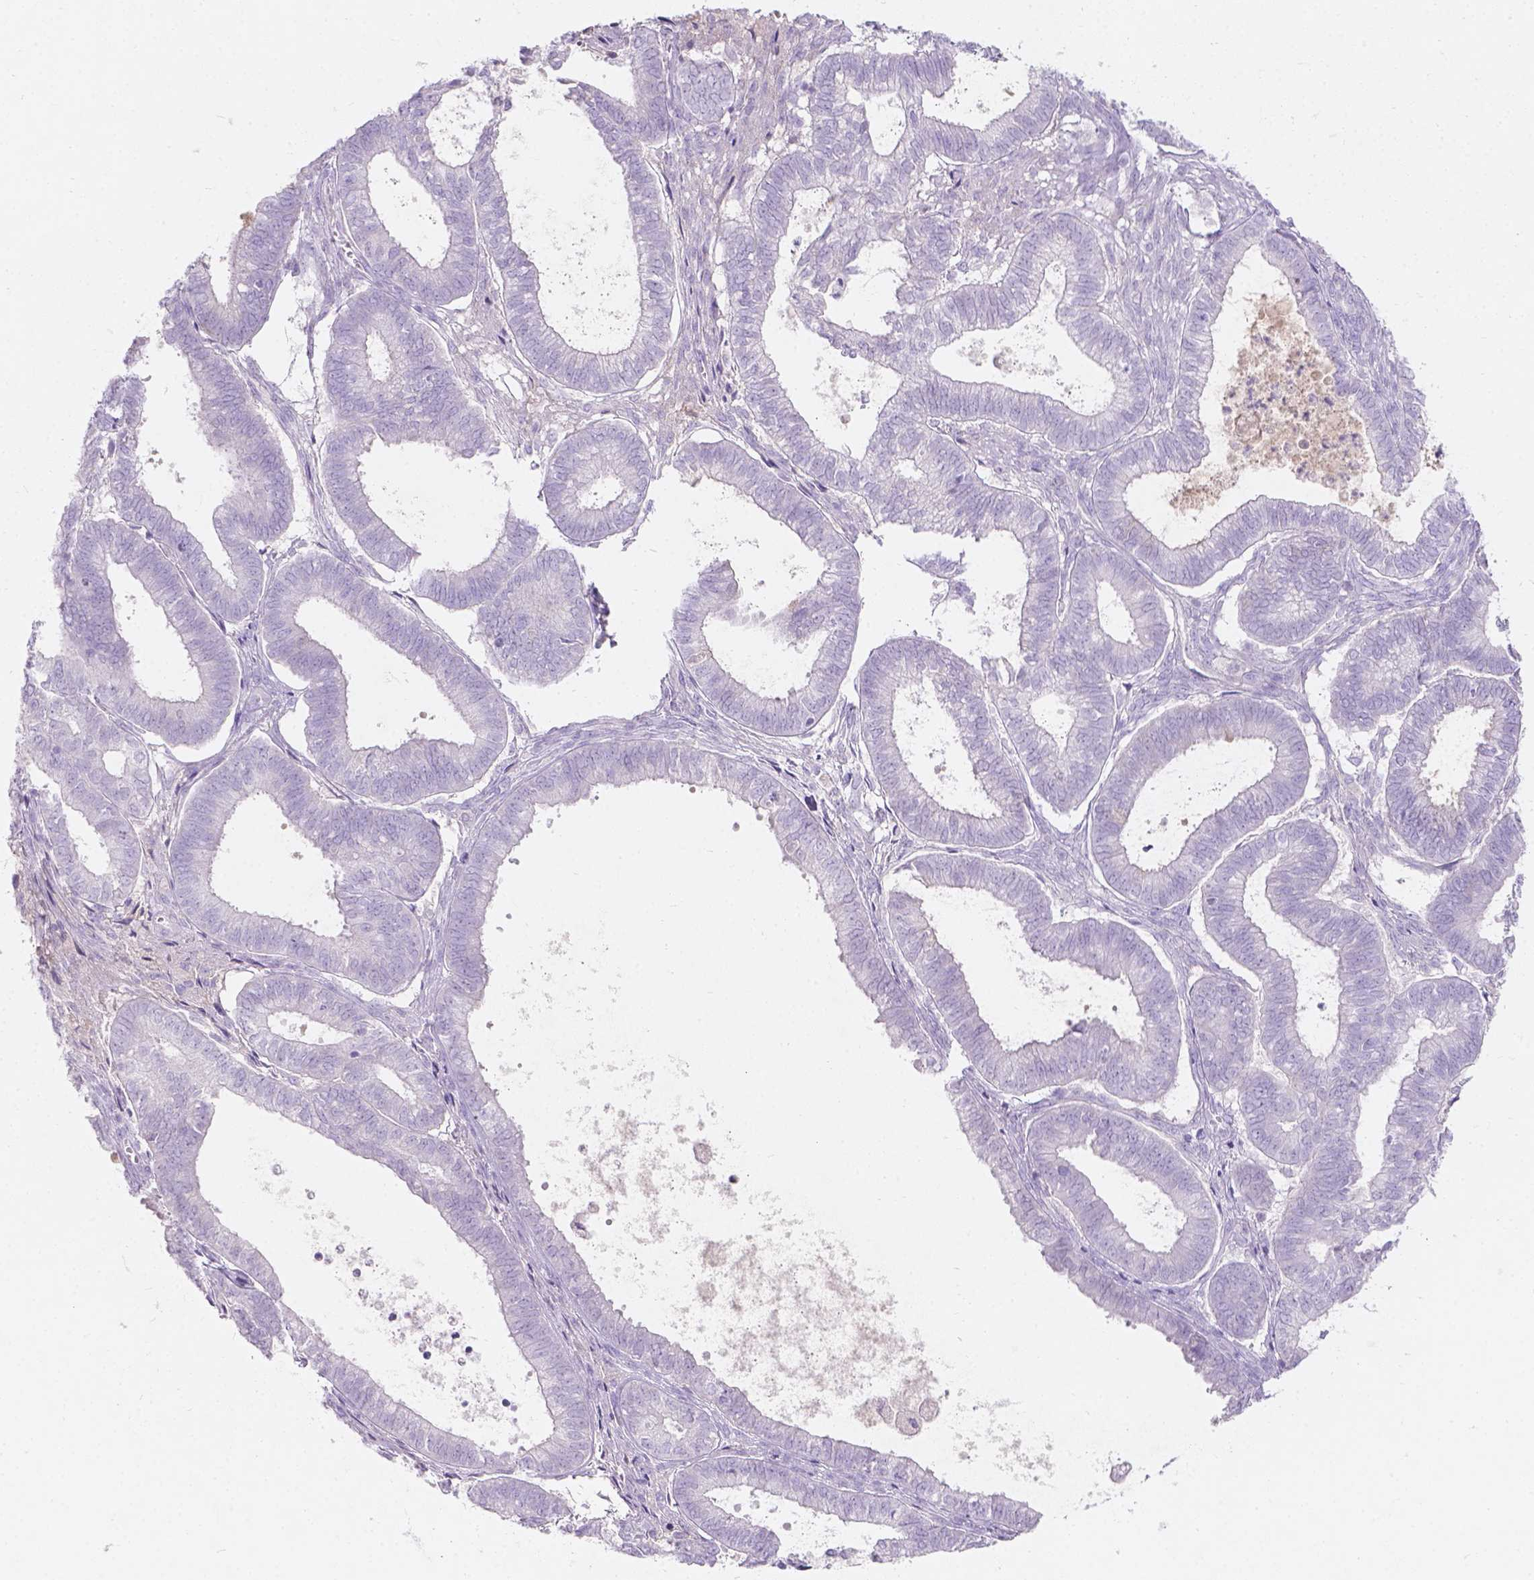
{"staining": {"intensity": "negative", "quantity": "none", "location": "none"}, "tissue": "ovarian cancer", "cell_type": "Tumor cells", "image_type": "cancer", "snomed": [{"axis": "morphology", "description": "Carcinoma, endometroid"}, {"axis": "topography", "description": "Ovary"}], "caption": "The histopathology image demonstrates no significant positivity in tumor cells of ovarian cancer (endometroid carcinoma).", "gene": "GAL3ST2", "patient": {"sex": "female", "age": 64}}